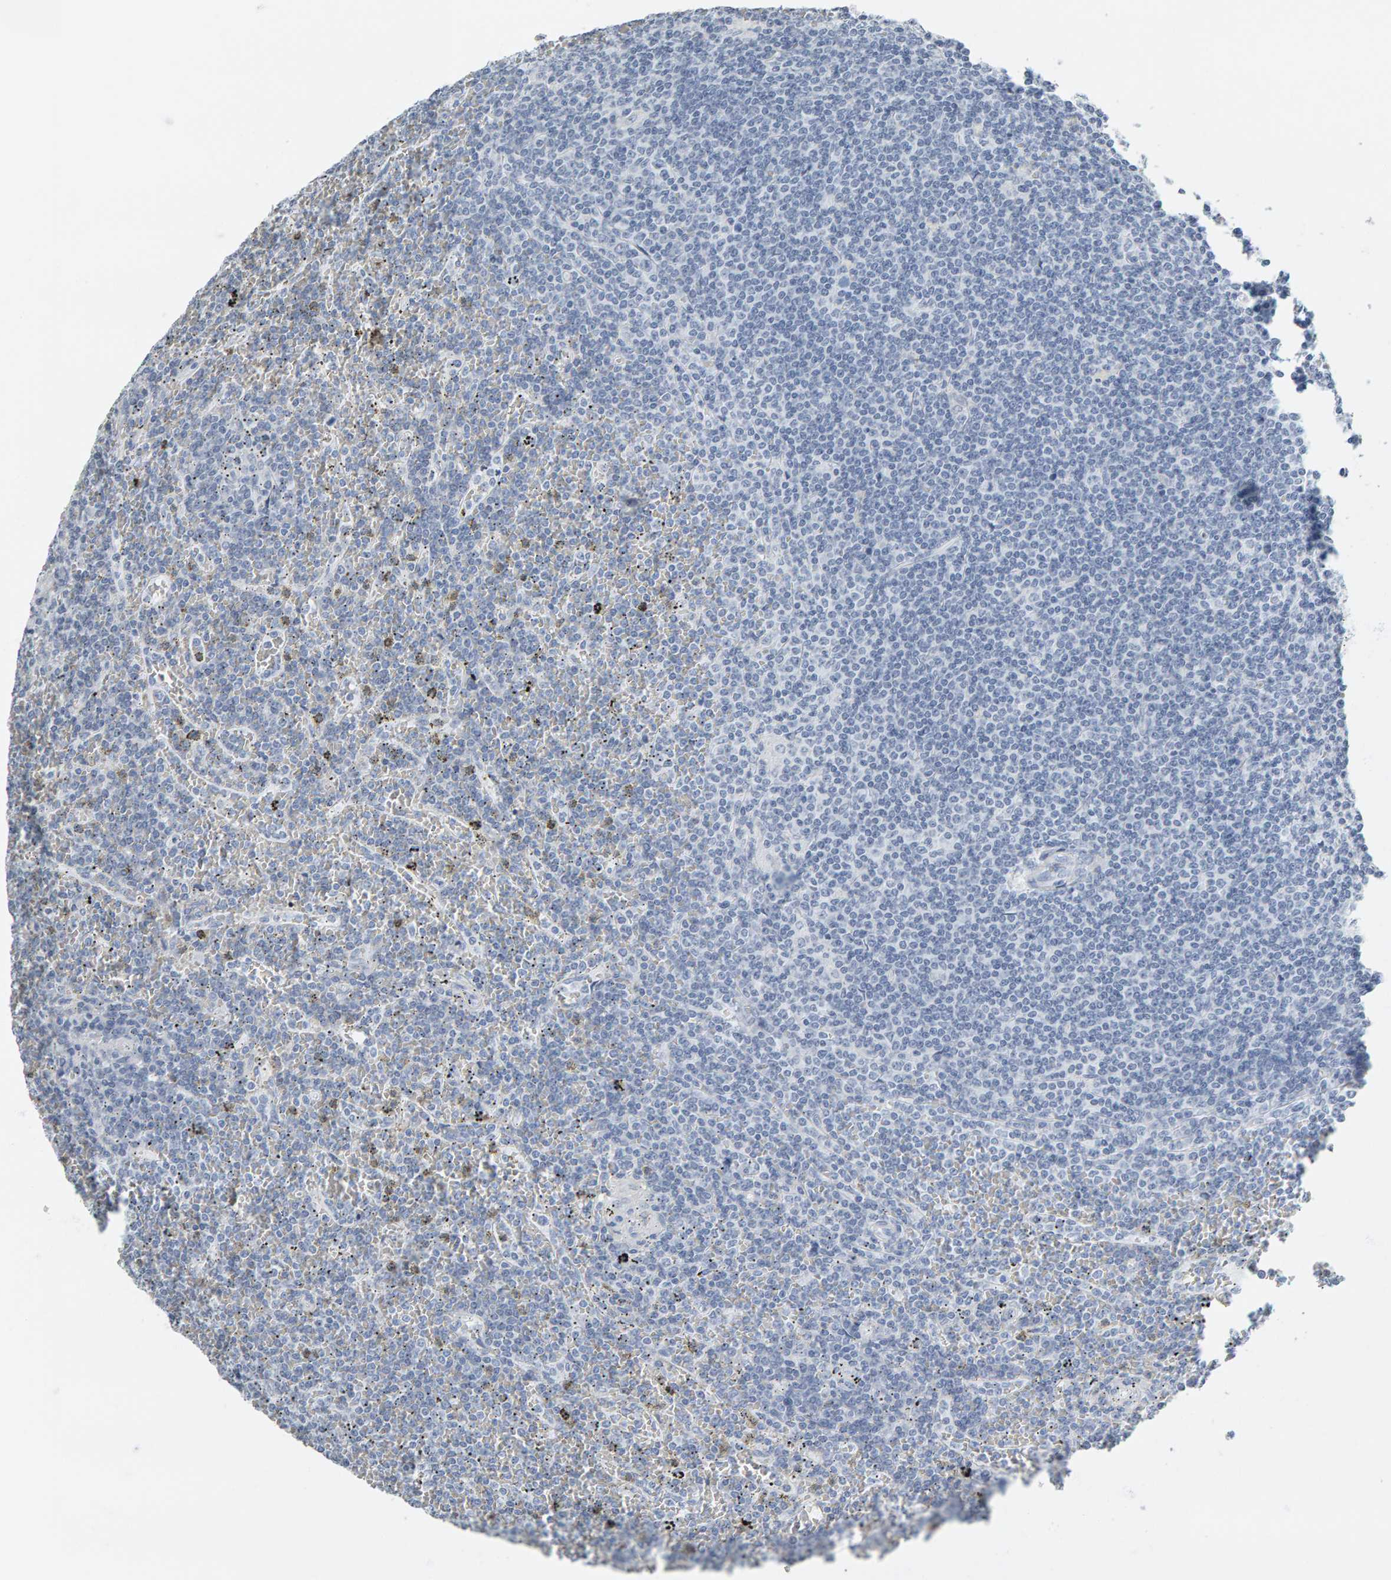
{"staining": {"intensity": "negative", "quantity": "none", "location": "none"}, "tissue": "lymphoma", "cell_type": "Tumor cells", "image_type": "cancer", "snomed": [{"axis": "morphology", "description": "Malignant lymphoma, non-Hodgkin's type, Low grade"}, {"axis": "topography", "description": "Spleen"}], "caption": "Lymphoma was stained to show a protein in brown. There is no significant staining in tumor cells.", "gene": "SPACA3", "patient": {"sex": "female", "age": 19}}